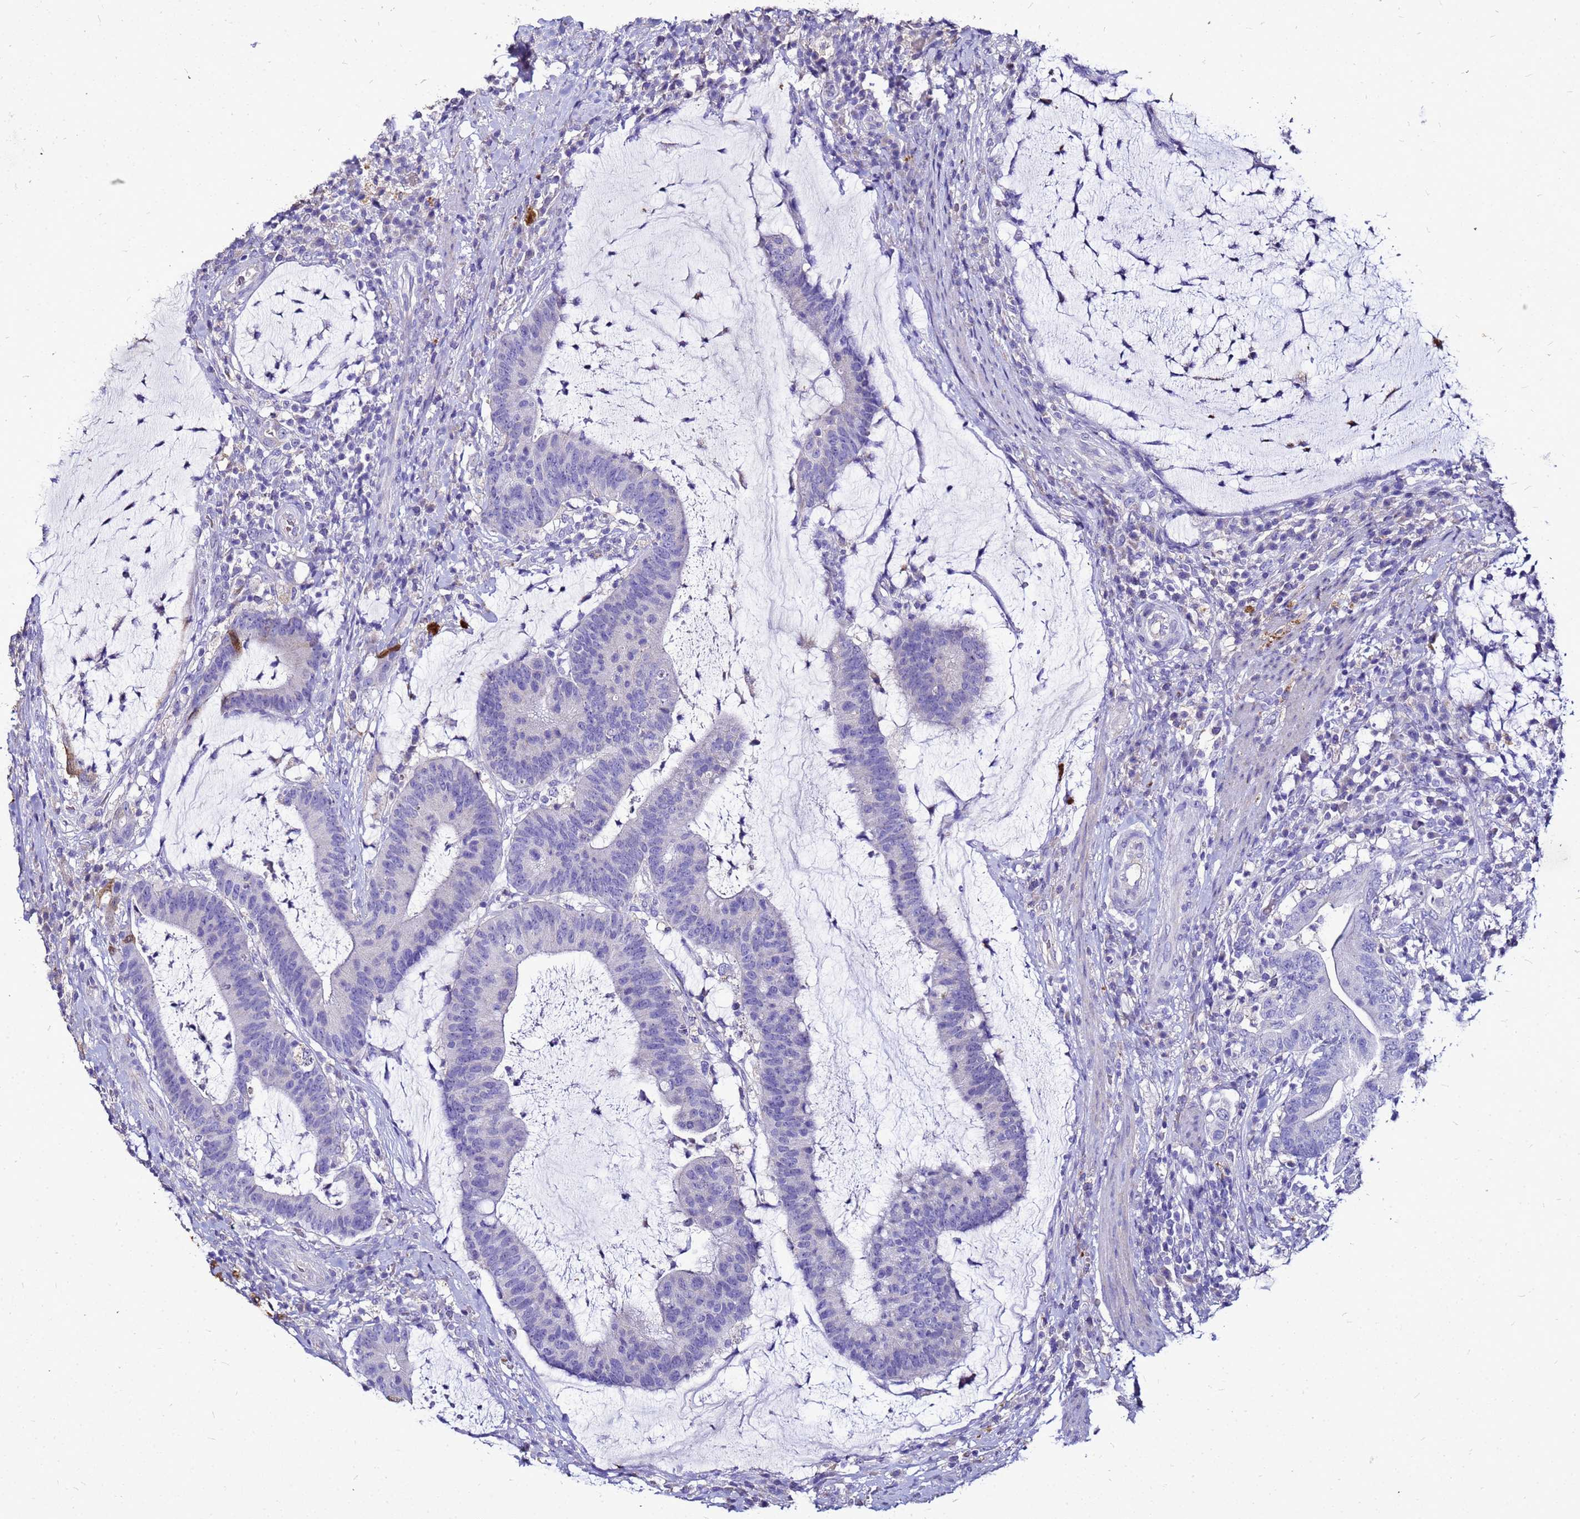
{"staining": {"intensity": "negative", "quantity": "none", "location": "none"}, "tissue": "colorectal cancer", "cell_type": "Tumor cells", "image_type": "cancer", "snomed": [{"axis": "morphology", "description": "Adenocarcinoma, NOS"}, {"axis": "topography", "description": "Colon"}], "caption": "Immunohistochemical staining of human adenocarcinoma (colorectal) exhibits no significant expression in tumor cells. (Brightfield microscopy of DAB immunohistochemistry (IHC) at high magnification).", "gene": "S100A2", "patient": {"sex": "female", "age": 66}}